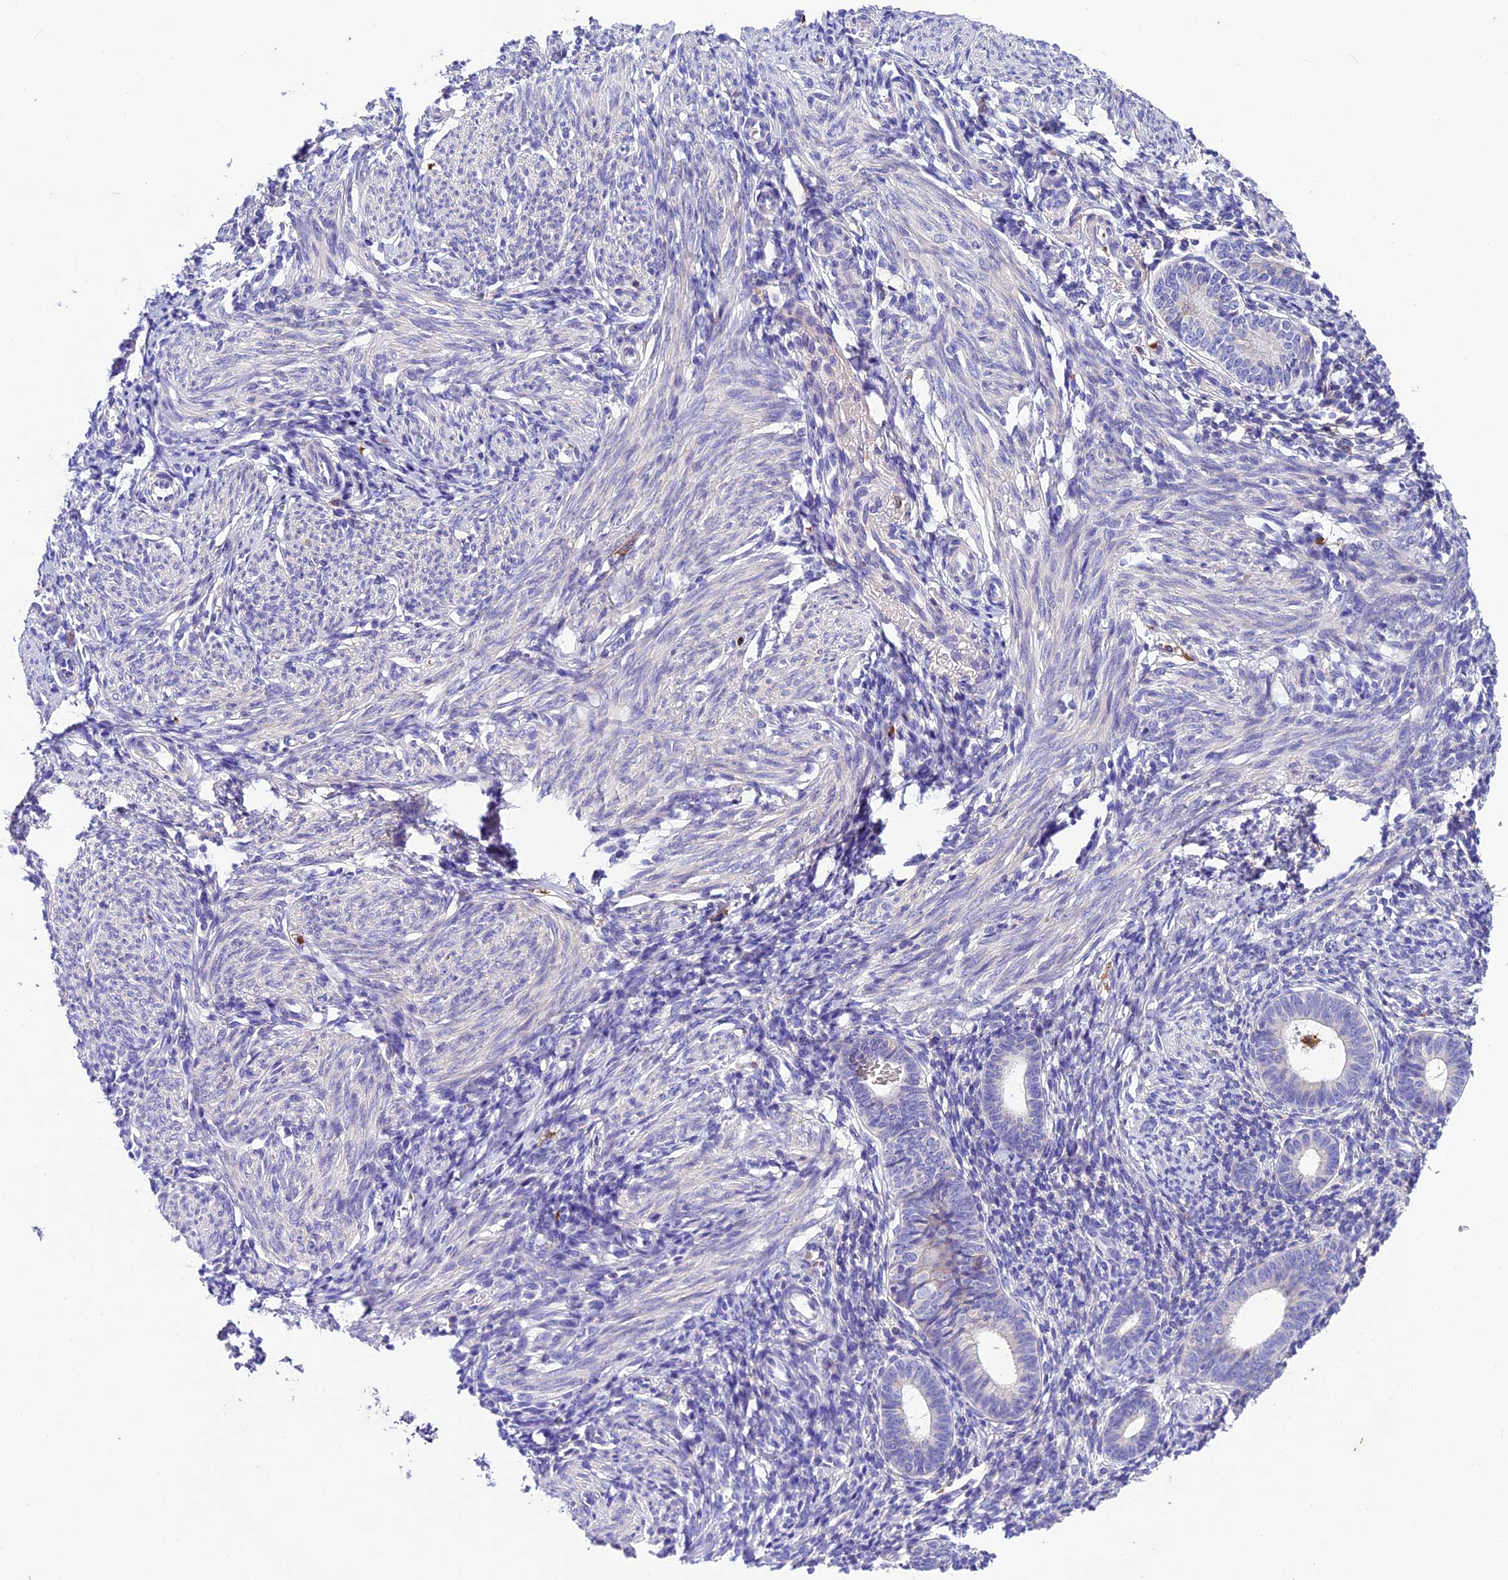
{"staining": {"intensity": "negative", "quantity": "none", "location": "none"}, "tissue": "endometrium", "cell_type": "Cells in endometrial stroma", "image_type": "normal", "snomed": [{"axis": "morphology", "description": "Normal tissue, NOS"}, {"axis": "morphology", "description": "Adenocarcinoma, NOS"}, {"axis": "topography", "description": "Endometrium"}], "caption": "This is a micrograph of immunohistochemistry (IHC) staining of benign endometrium, which shows no staining in cells in endometrial stroma.", "gene": "CILP2", "patient": {"sex": "female", "age": 57}}